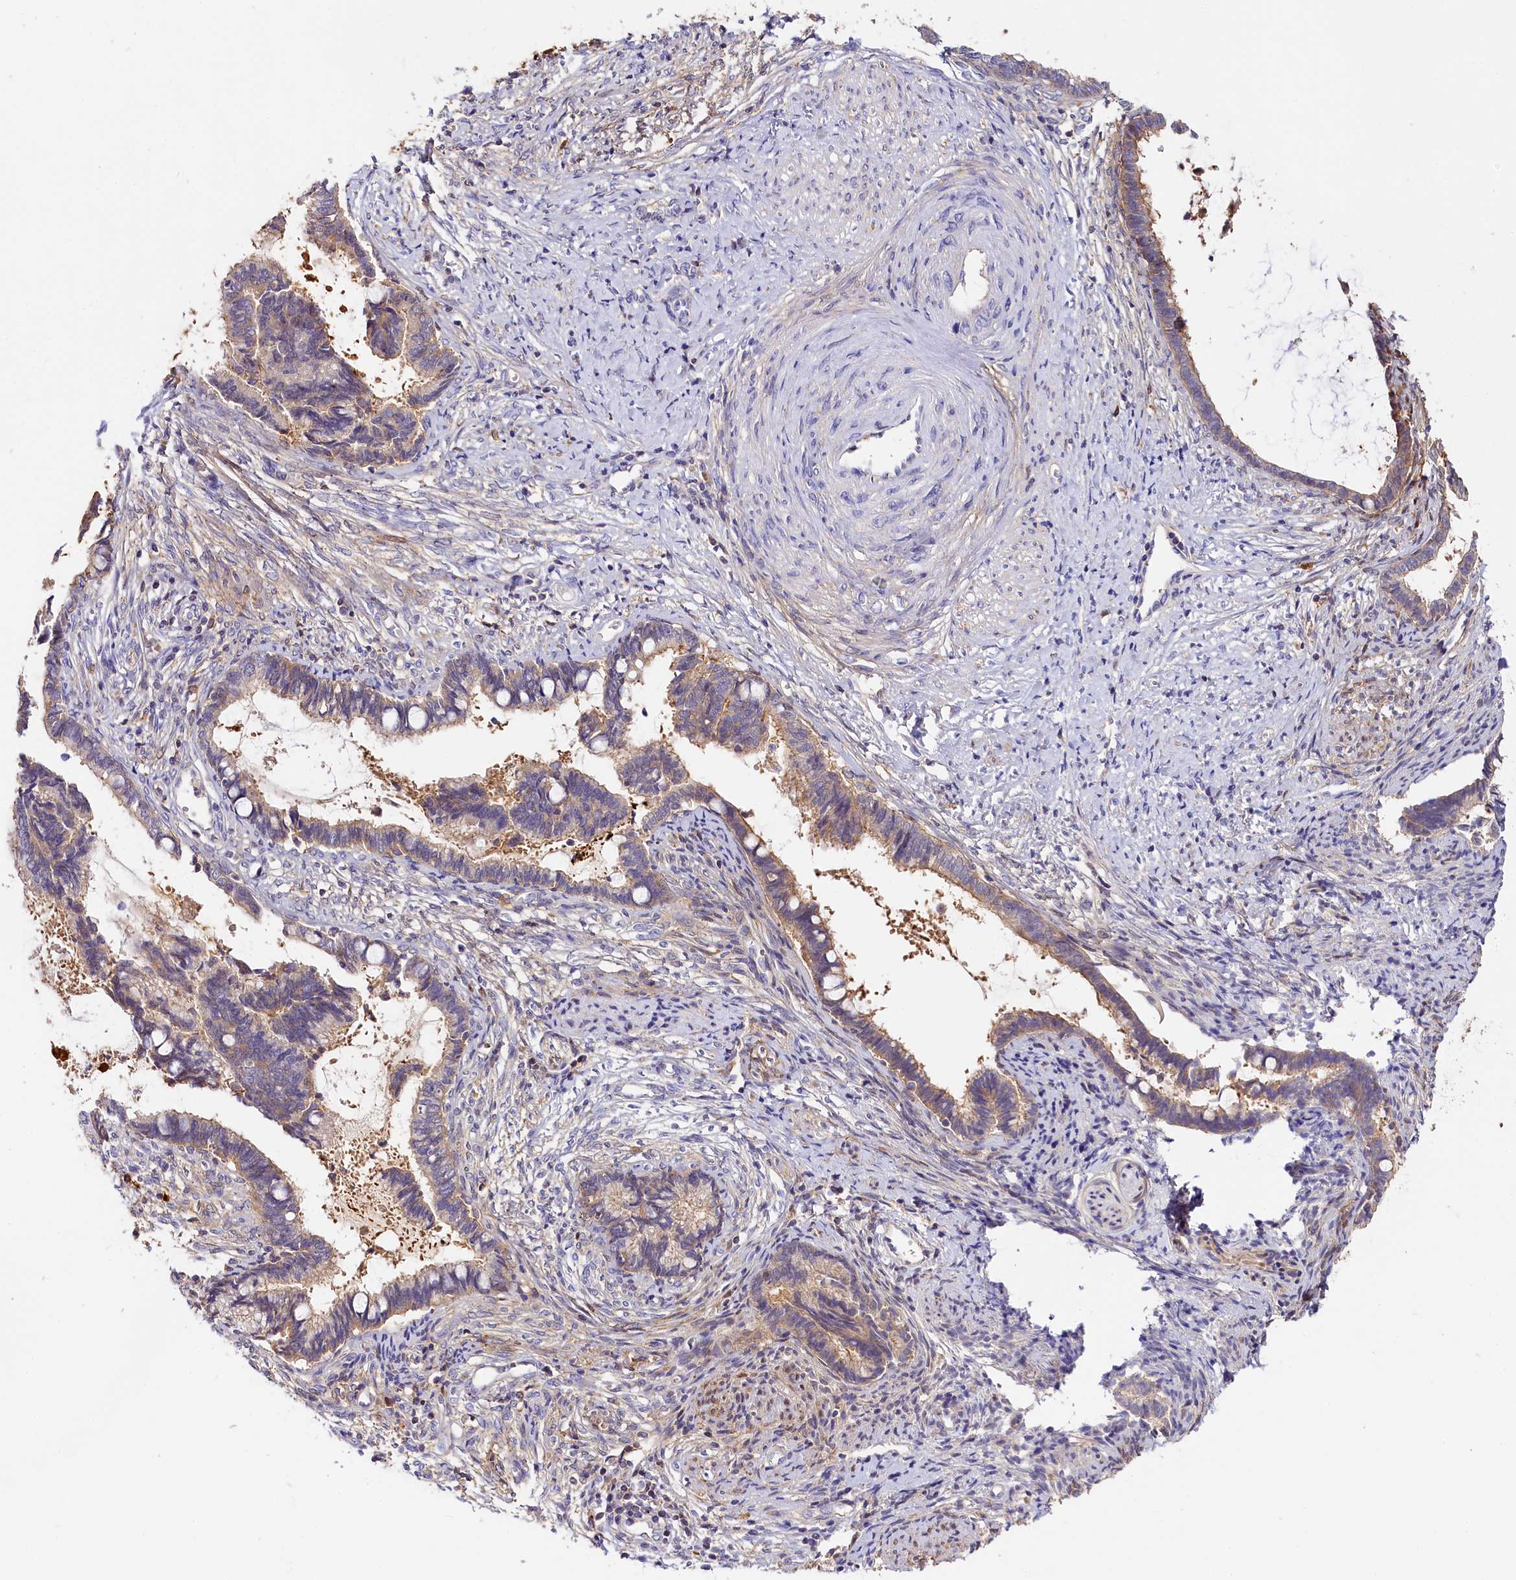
{"staining": {"intensity": "weak", "quantity": "25%-75%", "location": "cytoplasmic/membranous"}, "tissue": "cervical cancer", "cell_type": "Tumor cells", "image_type": "cancer", "snomed": [{"axis": "morphology", "description": "Adenocarcinoma, NOS"}, {"axis": "topography", "description": "Cervix"}], "caption": "An image of cervical adenocarcinoma stained for a protein demonstrates weak cytoplasmic/membranous brown staining in tumor cells.", "gene": "KATNB1", "patient": {"sex": "female", "age": 44}}